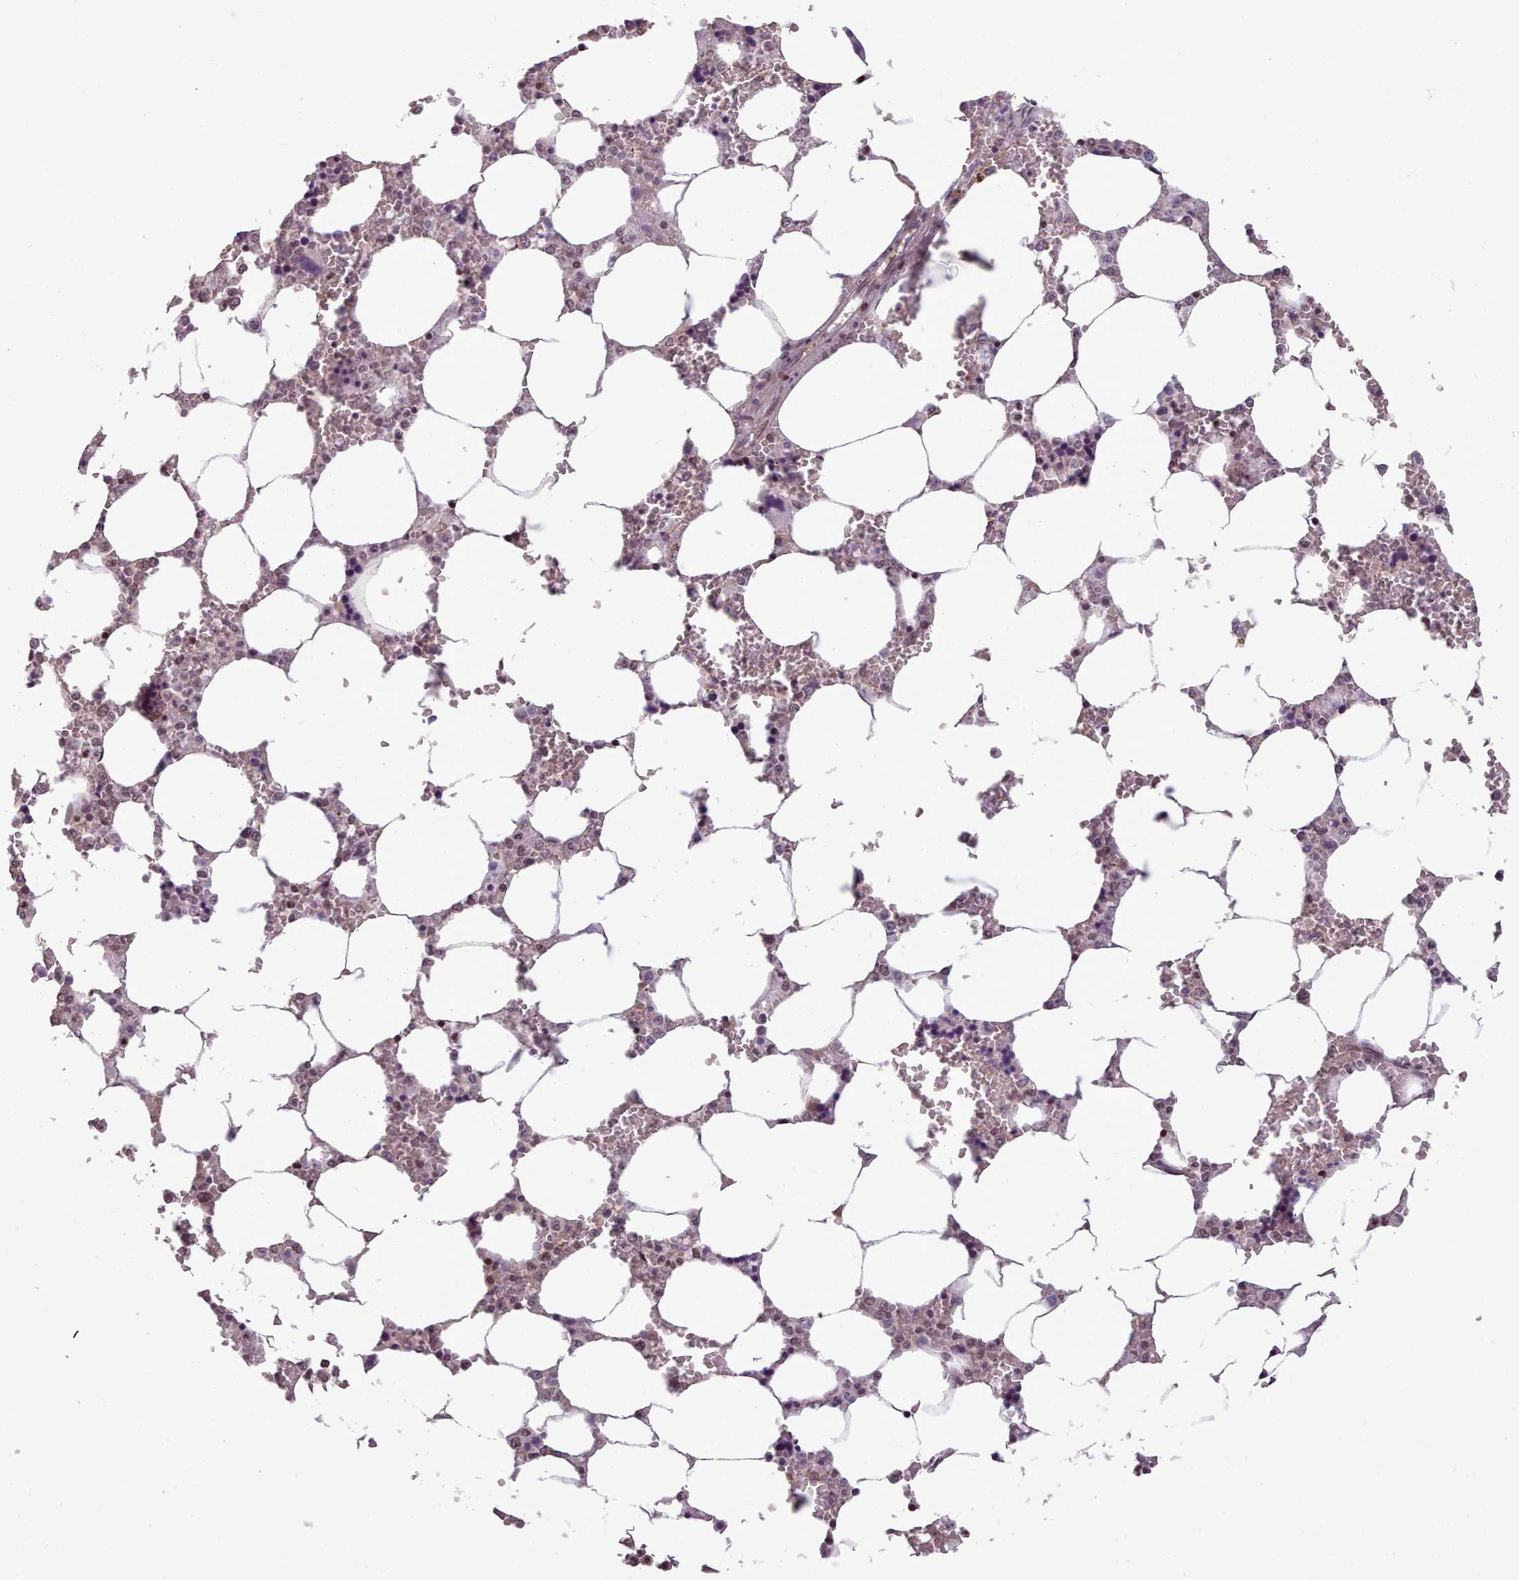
{"staining": {"intensity": "strong", "quantity": "25%-75%", "location": "nuclear"}, "tissue": "bone marrow", "cell_type": "Hematopoietic cells", "image_type": "normal", "snomed": [{"axis": "morphology", "description": "Normal tissue, NOS"}, {"axis": "topography", "description": "Bone marrow"}], "caption": "Immunohistochemical staining of normal human bone marrow displays high levels of strong nuclear positivity in approximately 25%-75% of hematopoietic cells.", "gene": "ENSA", "patient": {"sex": "male", "age": 64}}